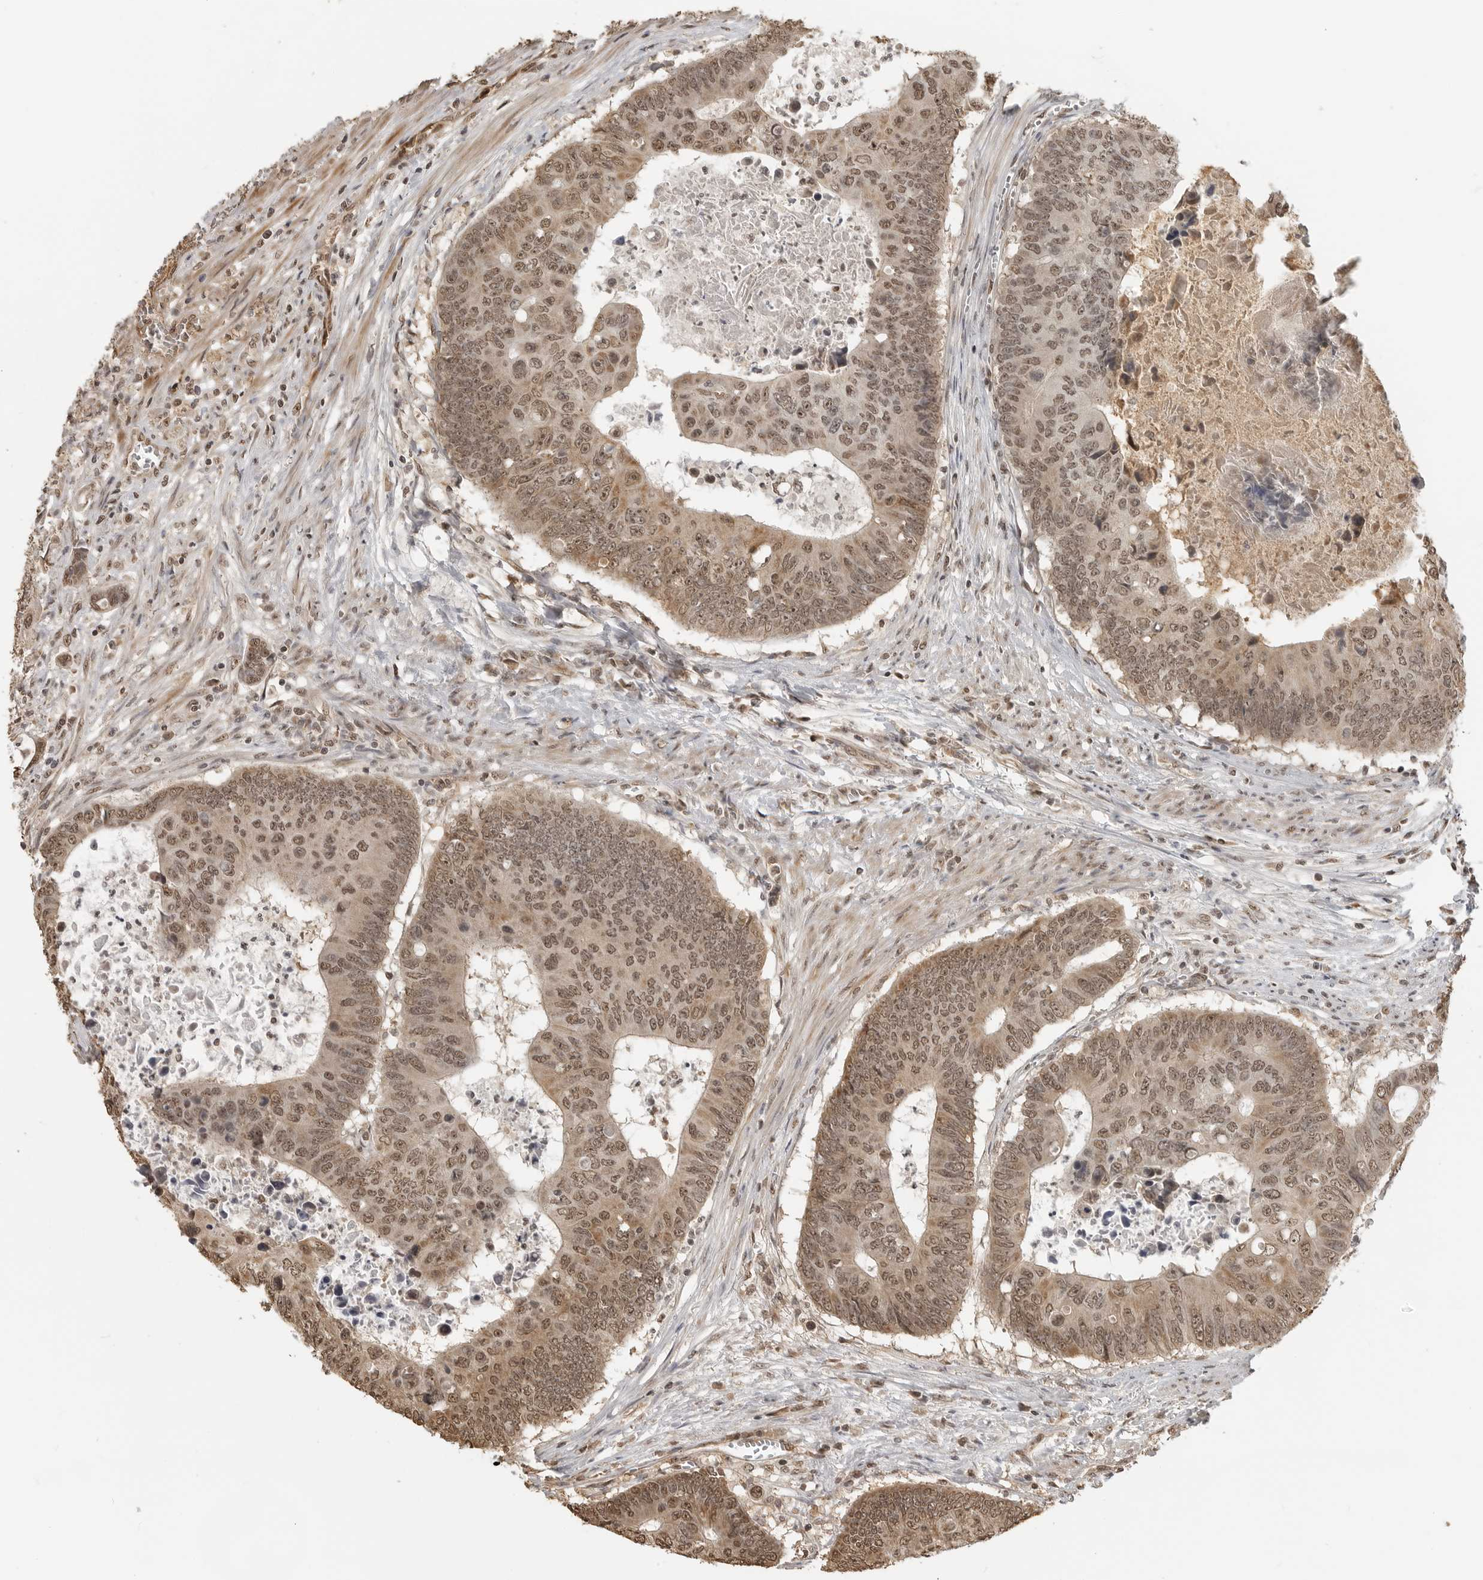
{"staining": {"intensity": "moderate", "quantity": ">75%", "location": "nuclear"}, "tissue": "colorectal cancer", "cell_type": "Tumor cells", "image_type": "cancer", "snomed": [{"axis": "morphology", "description": "Adenocarcinoma, NOS"}, {"axis": "topography", "description": "Colon"}], "caption": "A photomicrograph of colorectal cancer stained for a protein displays moderate nuclear brown staining in tumor cells. (Brightfield microscopy of DAB IHC at high magnification).", "gene": "CLOCK", "patient": {"sex": "male", "age": 87}}